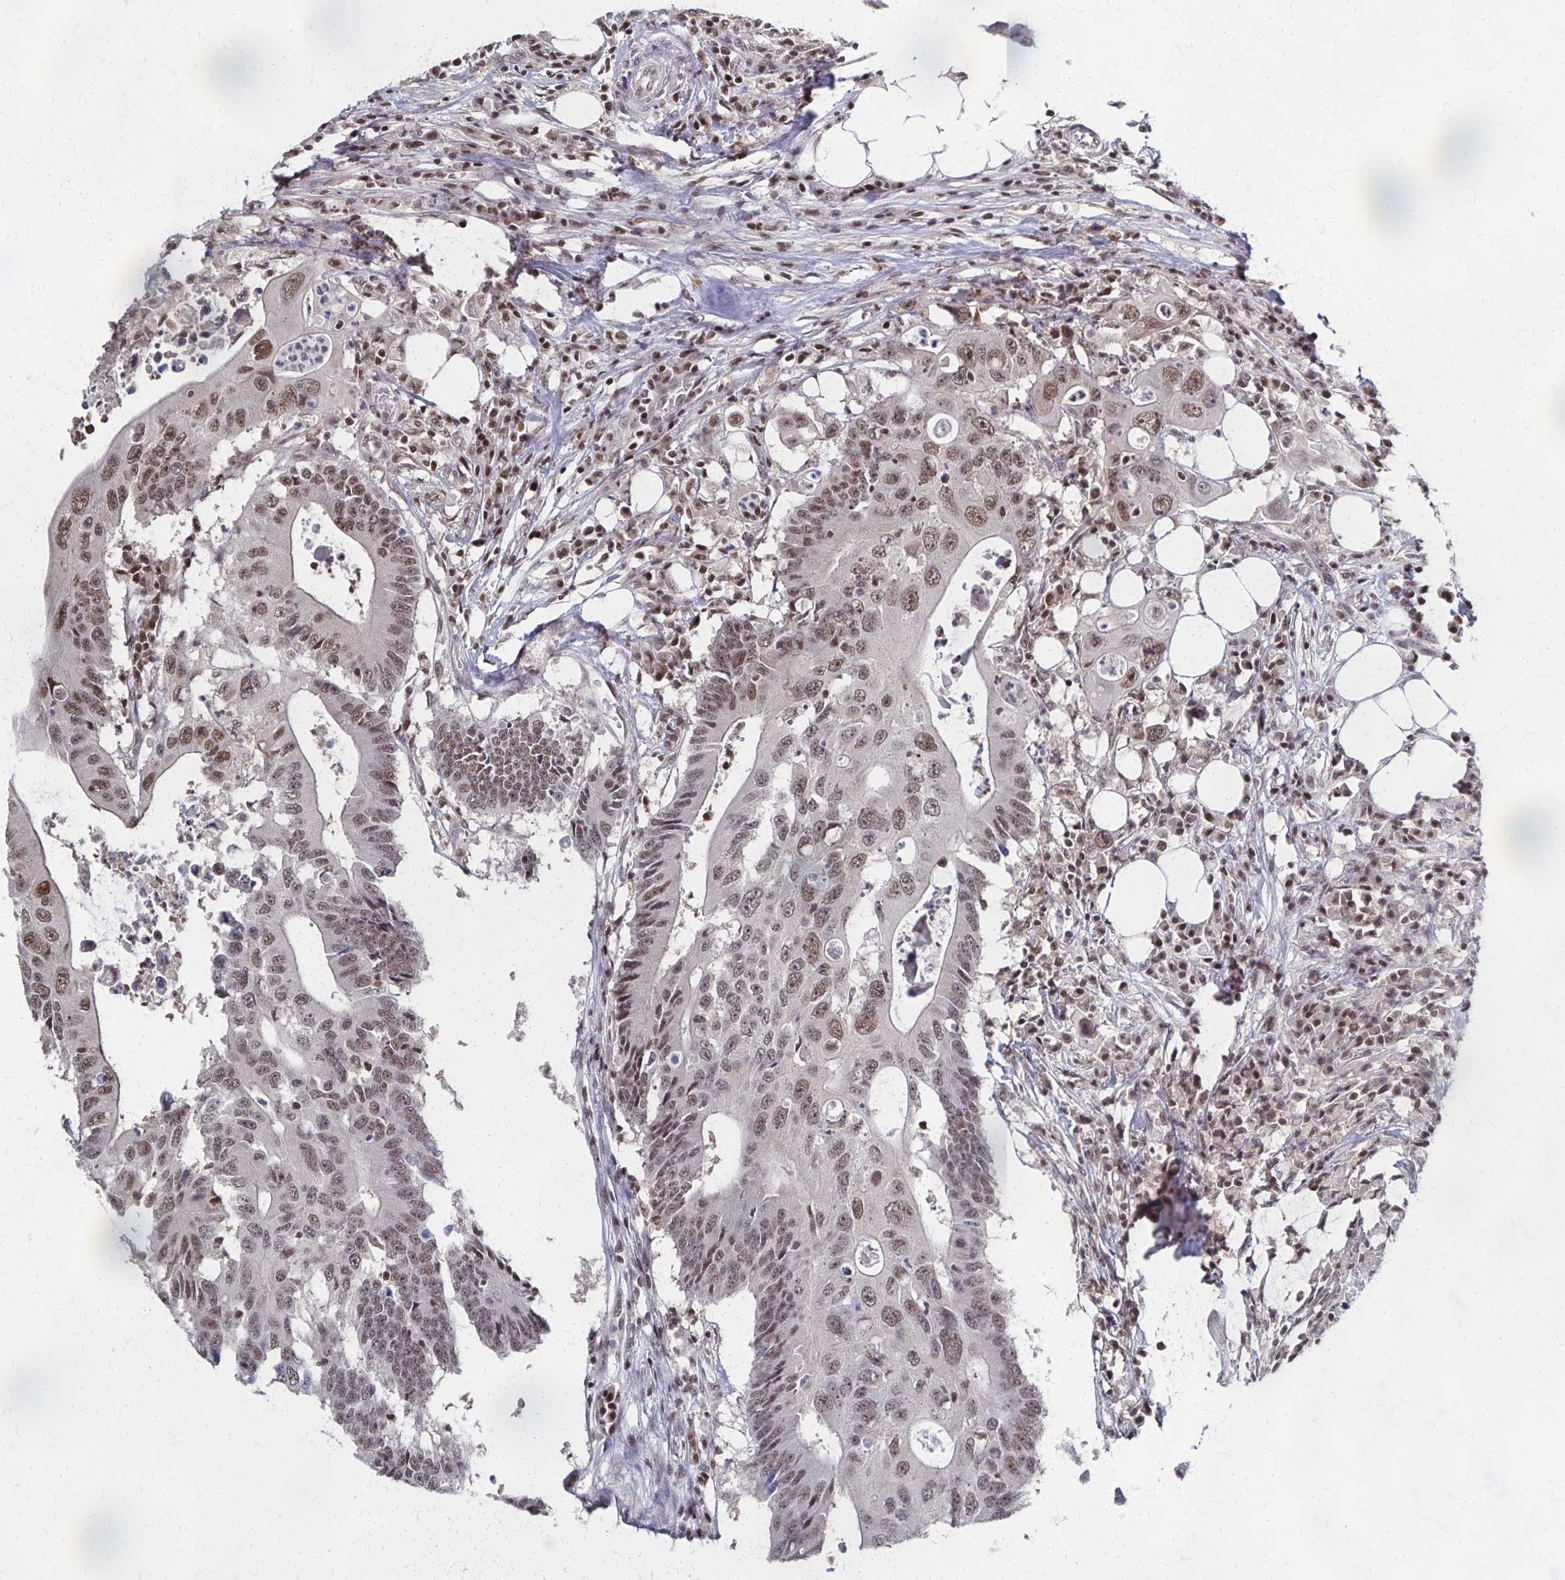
{"staining": {"intensity": "moderate", "quantity": "25%-75%", "location": "cytoplasmic/membranous,nuclear"}, "tissue": "colorectal cancer", "cell_type": "Tumor cells", "image_type": "cancer", "snomed": [{"axis": "morphology", "description": "Adenocarcinoma, NOS"}, {"axis": "topography", "description": "Colon"}], "caption": "This histopathology image reveals immunohistochemistry (IHC) staining of human adenocarcinoma (colorectal), with medium moderate cytoplasmic/membranous and nuclear staining in approximately 25%-75% of tumor cells.", "gene": "GTF2B", "patient": {"sex": "male", "age": 71}}